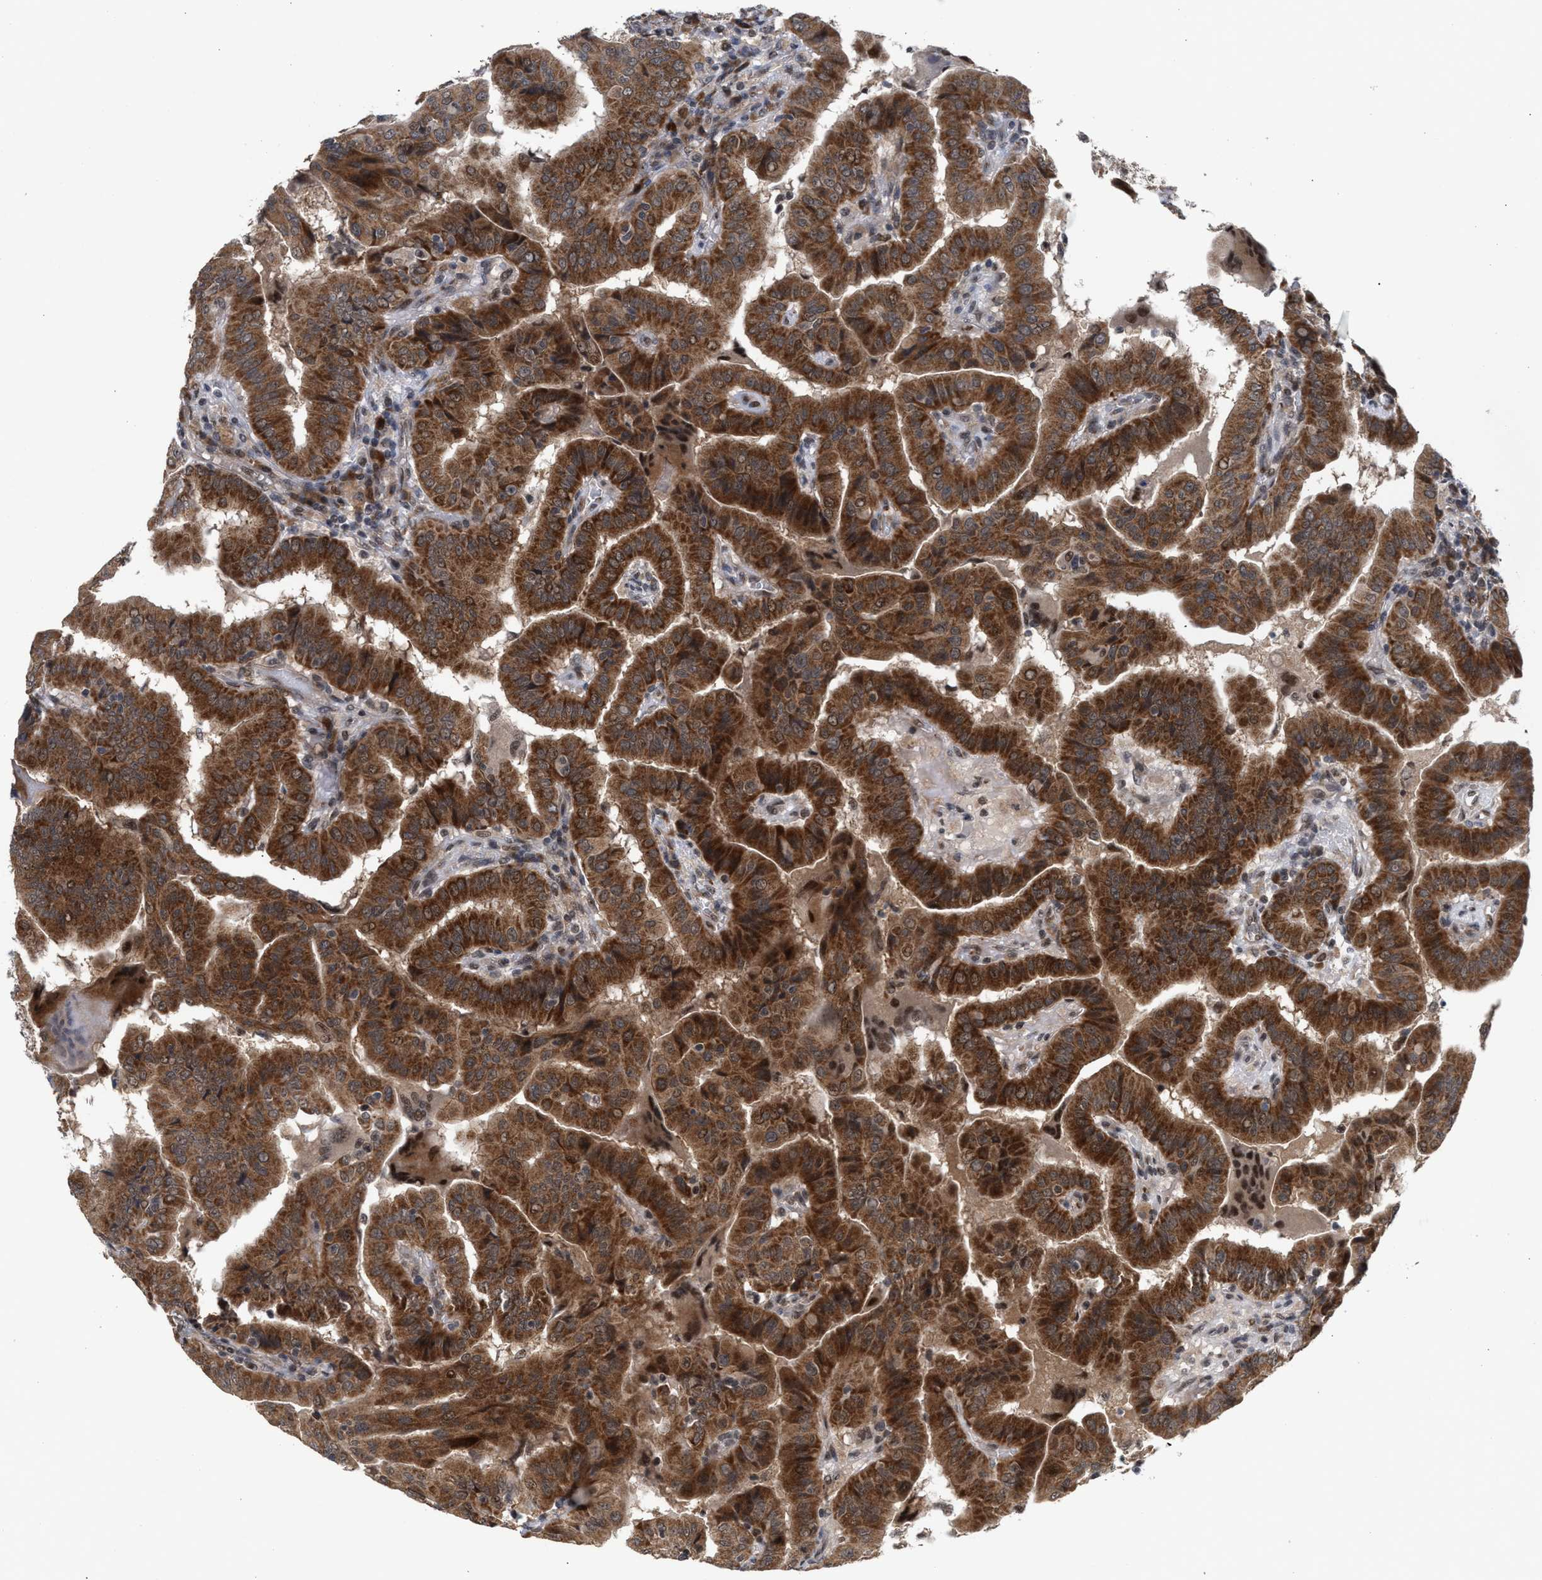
{"staining": {"intensity": "strong", "quantity": ">75%", "location": "cytoplasmic/membranous"}, "tissue": "thyroid cancer", "cell_type": "Tumor cells", "image_type": "cancer", "snomed": [{"axis": "morphology", "description": "Papillary adenocarcinoma, NOS"}, {"axis": "topography", "description": "Thyroid gland"}], "caption": "A high amount of strong cytoplasmic/membranous positivity is identified in approximately >75% of tumor cells in papillary adenocarcinoma (thyroid) tissue.", "gene": "MKNK2", "patient": {"sex": "male", "age": 33}}